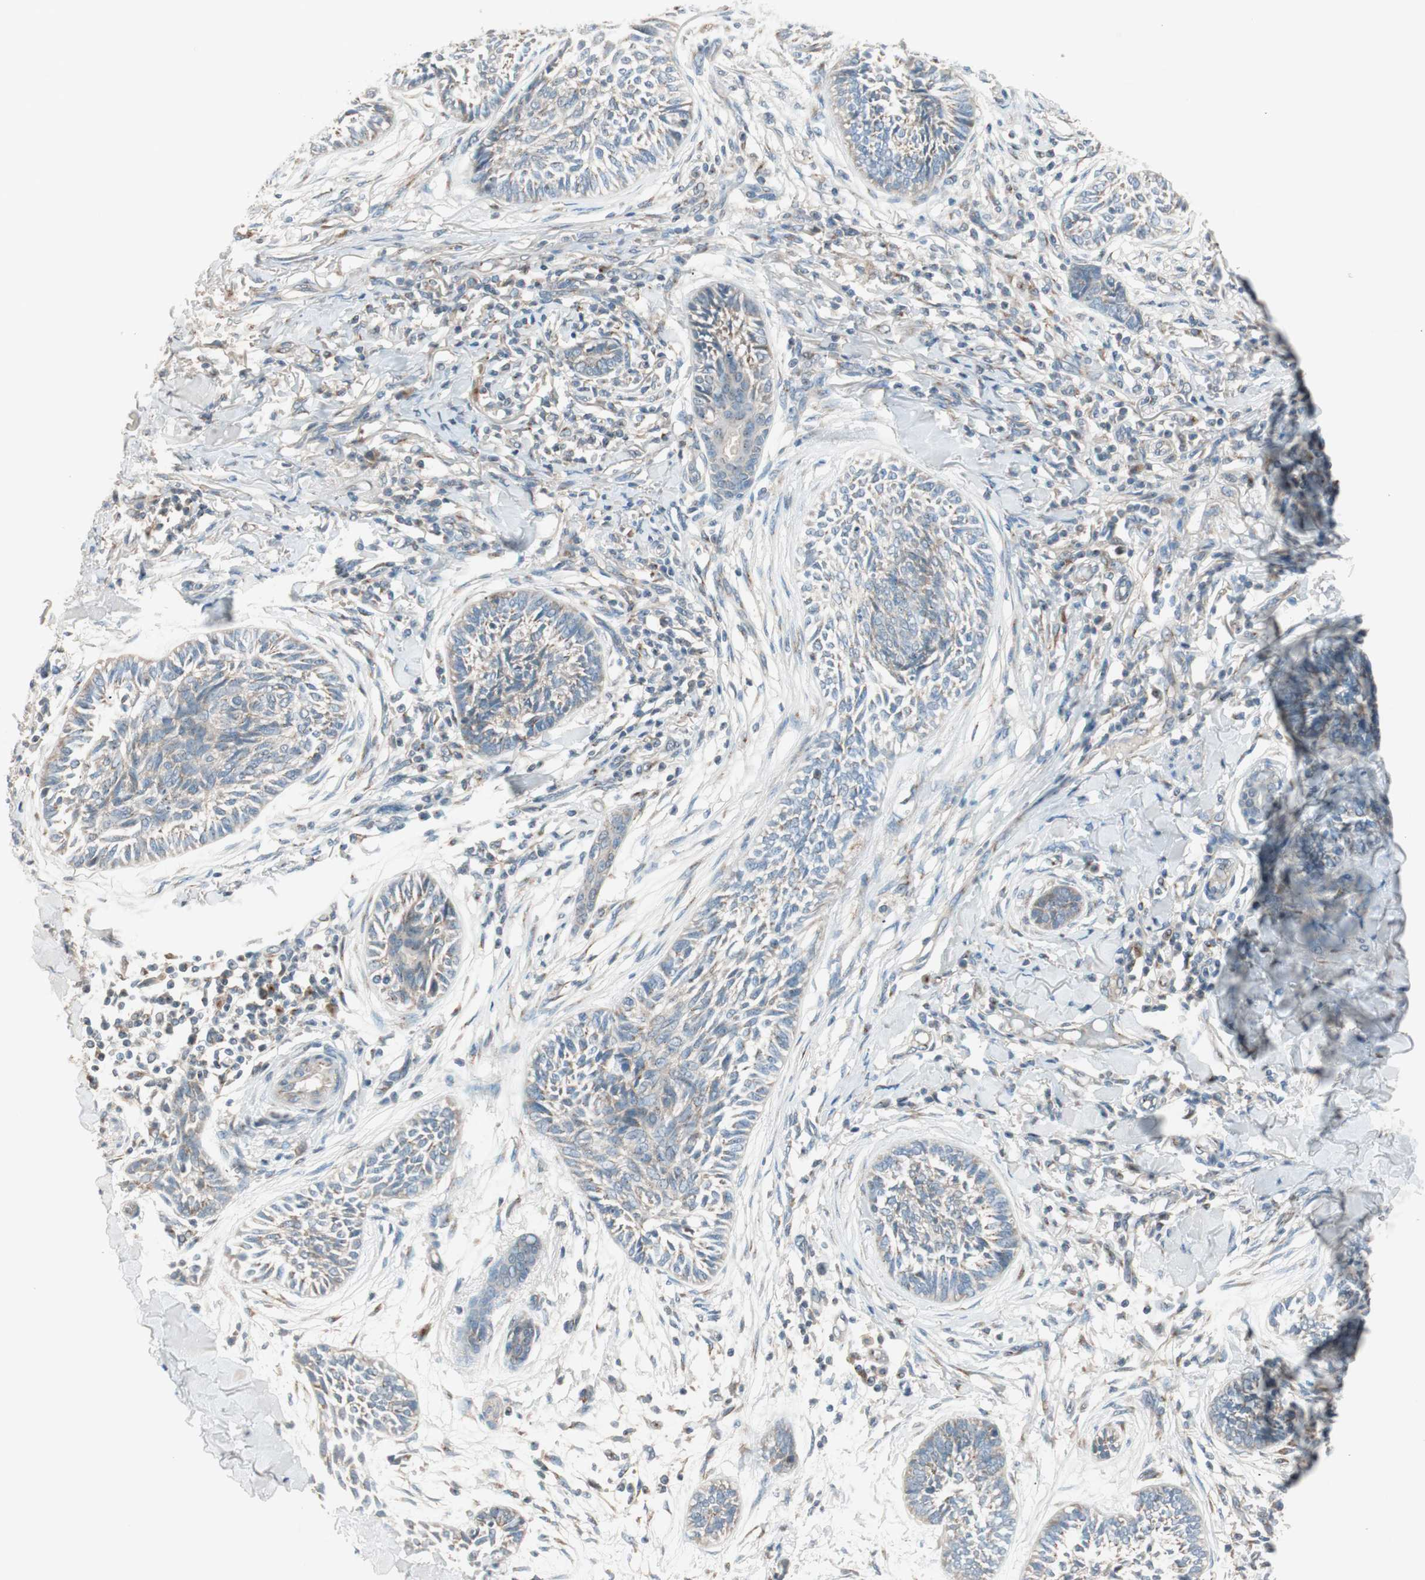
{"staining": {"intensity": "weak", "quantity": "25%-75%", "location": "cytoplasmic/membranous"}, "tissue": "skin cancer", "cell_type": "Tumor cells", "image_type": "cancer", "snomed": [{"axis": "morphology", "description": "Papilloma, NOS"}, {"axis": "morphology", "description": "Basal cell carcinoma"}, {"axis": "topography", "description": "Skin"}], "caption": "This is a photomicrograph of IHC staining of basal cell carcinoma (skin), which shows weak staining in the cytoplasmic/membranous of tumor cells.", "gene": "SEC16A", "patient": {"sex": "male", "age": 87}}